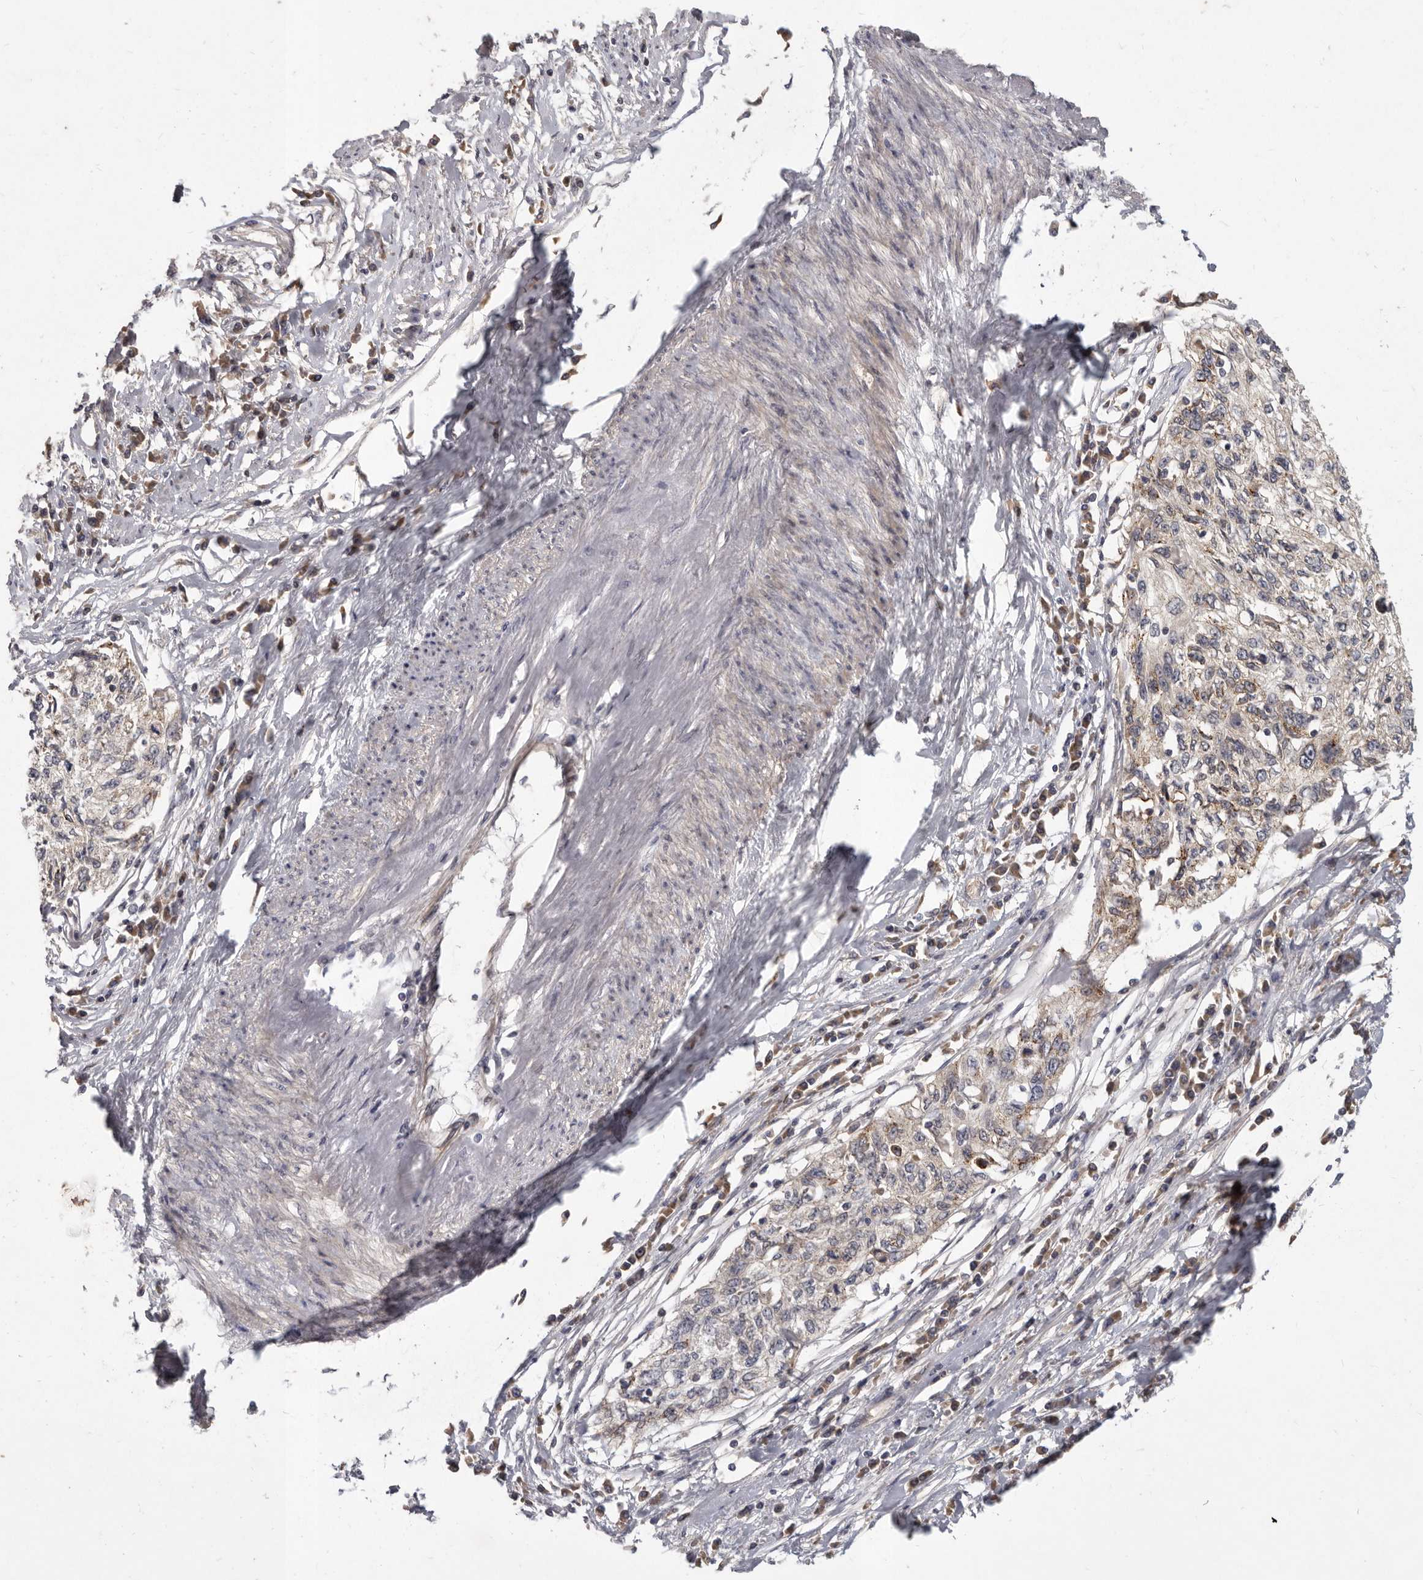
{"staining": {"intensity": "weak", "quantity": "<25%", "location": "cytoplasmic/membranous"}, "tissue": "cervical cancer", "cell_type": "Tumor cells", "image_type": "cancer", "snomed": [{"axis": "morphology", "description": "Squamous cell carcinoma, NOS"}, {"axis": "topography", "description": "Cervix"}], "caption": "Tumor cells show no significant staining in cervical cancer (squamous cell carcinoma).", "gene": "SLC22A1", "patient": {"sex": "female", "age": 57}}